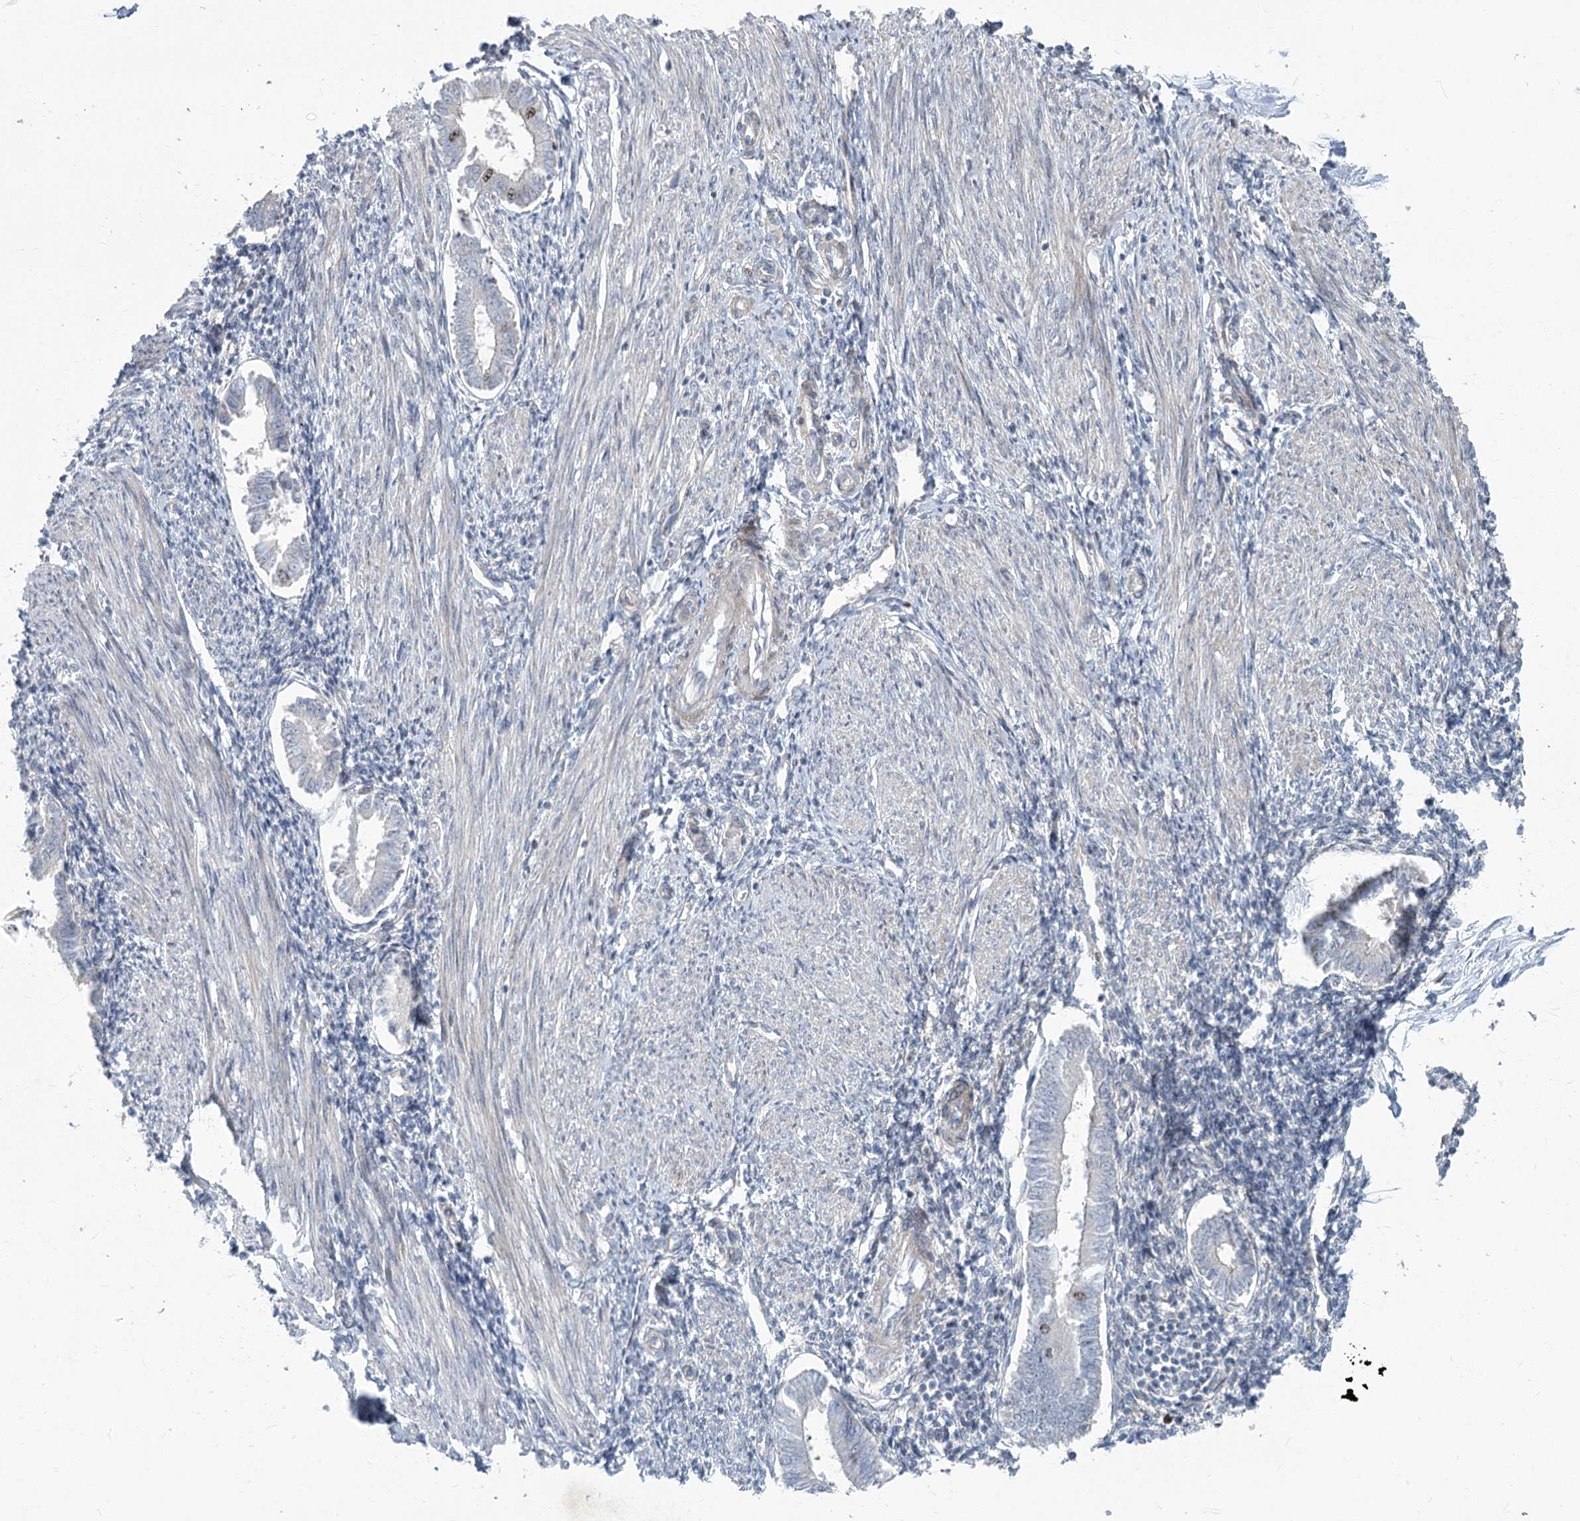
{"staining": {"intensity": "weak", "quantity": "<25%", "location": "nuclear"}, "tissue": "endometrium", "cell_type": "Cells in endometrial stroma", "image_type": "normal", "snomed": [{"axis": "morphology", "description": "Normal tissue, NOS"}, {"axis": "topography", "description": "Uterus"}, {"axis": "topography", "description": "Endometrium"}], "caption": "Cells in endometrial stroma show no significant protein staining in normal endometrium.", "gene": "ABITRAM", "patient": {"sex": "female", "age": 48}}